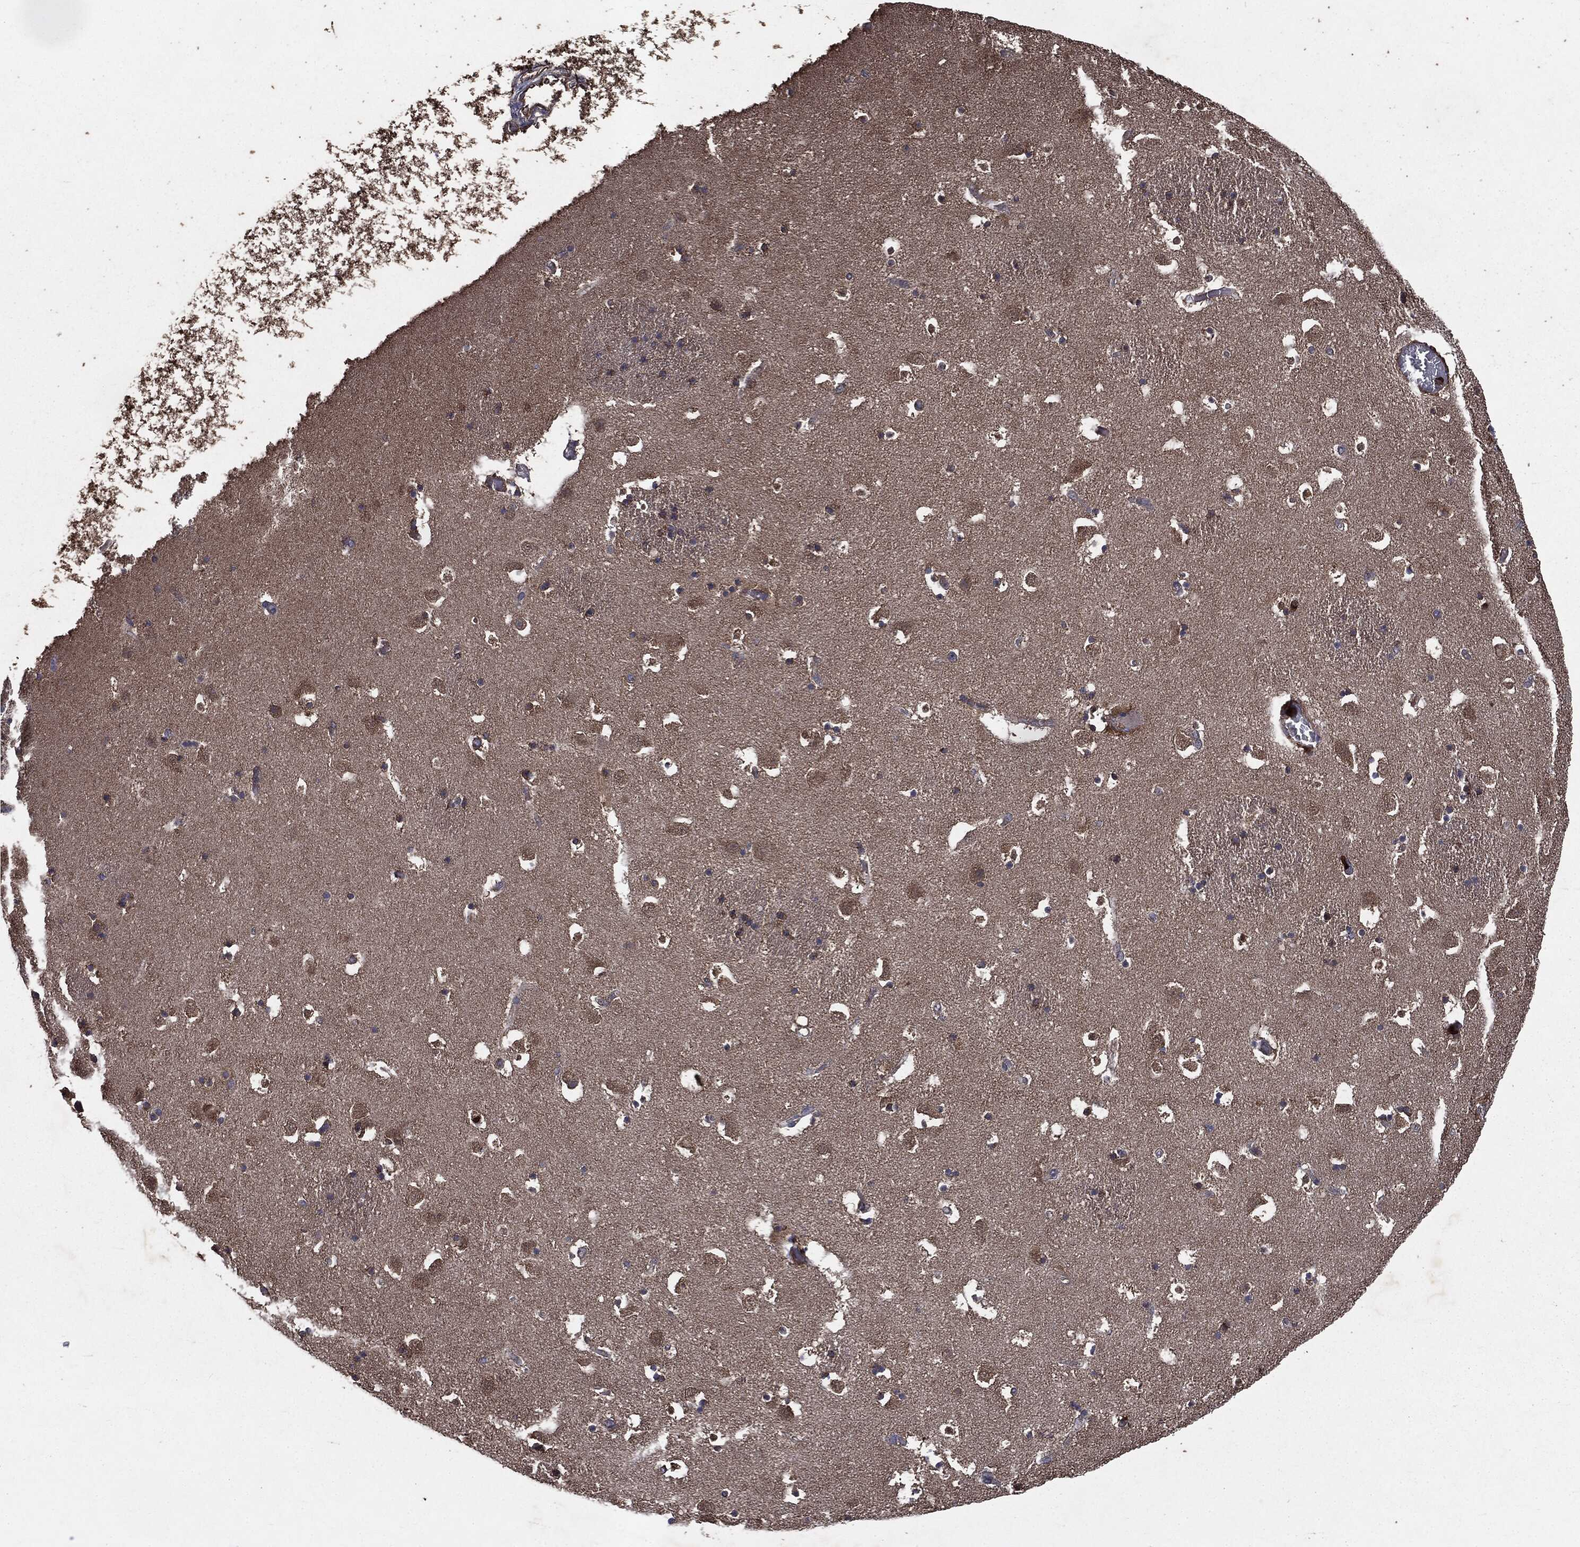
{"staining": {"intensity": "moderate", "quantity": "<25%", "location": "cytoplasmic/membranous"}, "tissue": "caudate", "cell_type": "Glial cells", "image_type": "normal", "snomed": [{"axis": "morphology", "description": "Normal tissue, NOS"}, {"axis": "topography", "description": "Lateral ventricle wall"}], "caption": "Protein staining by immunohistochemistry reveals moderate cytoplasmic/membranous expression in approximately <25% of glial cells in benign caudate. The staining was performed using DAB (3,3'-diaminobenzidine), with brown indicating positive protein expression. Nuclei are stained blue with hematoxylin.", "gene": "MAPK6", "patient": {"sex": "female", "age": 42}}